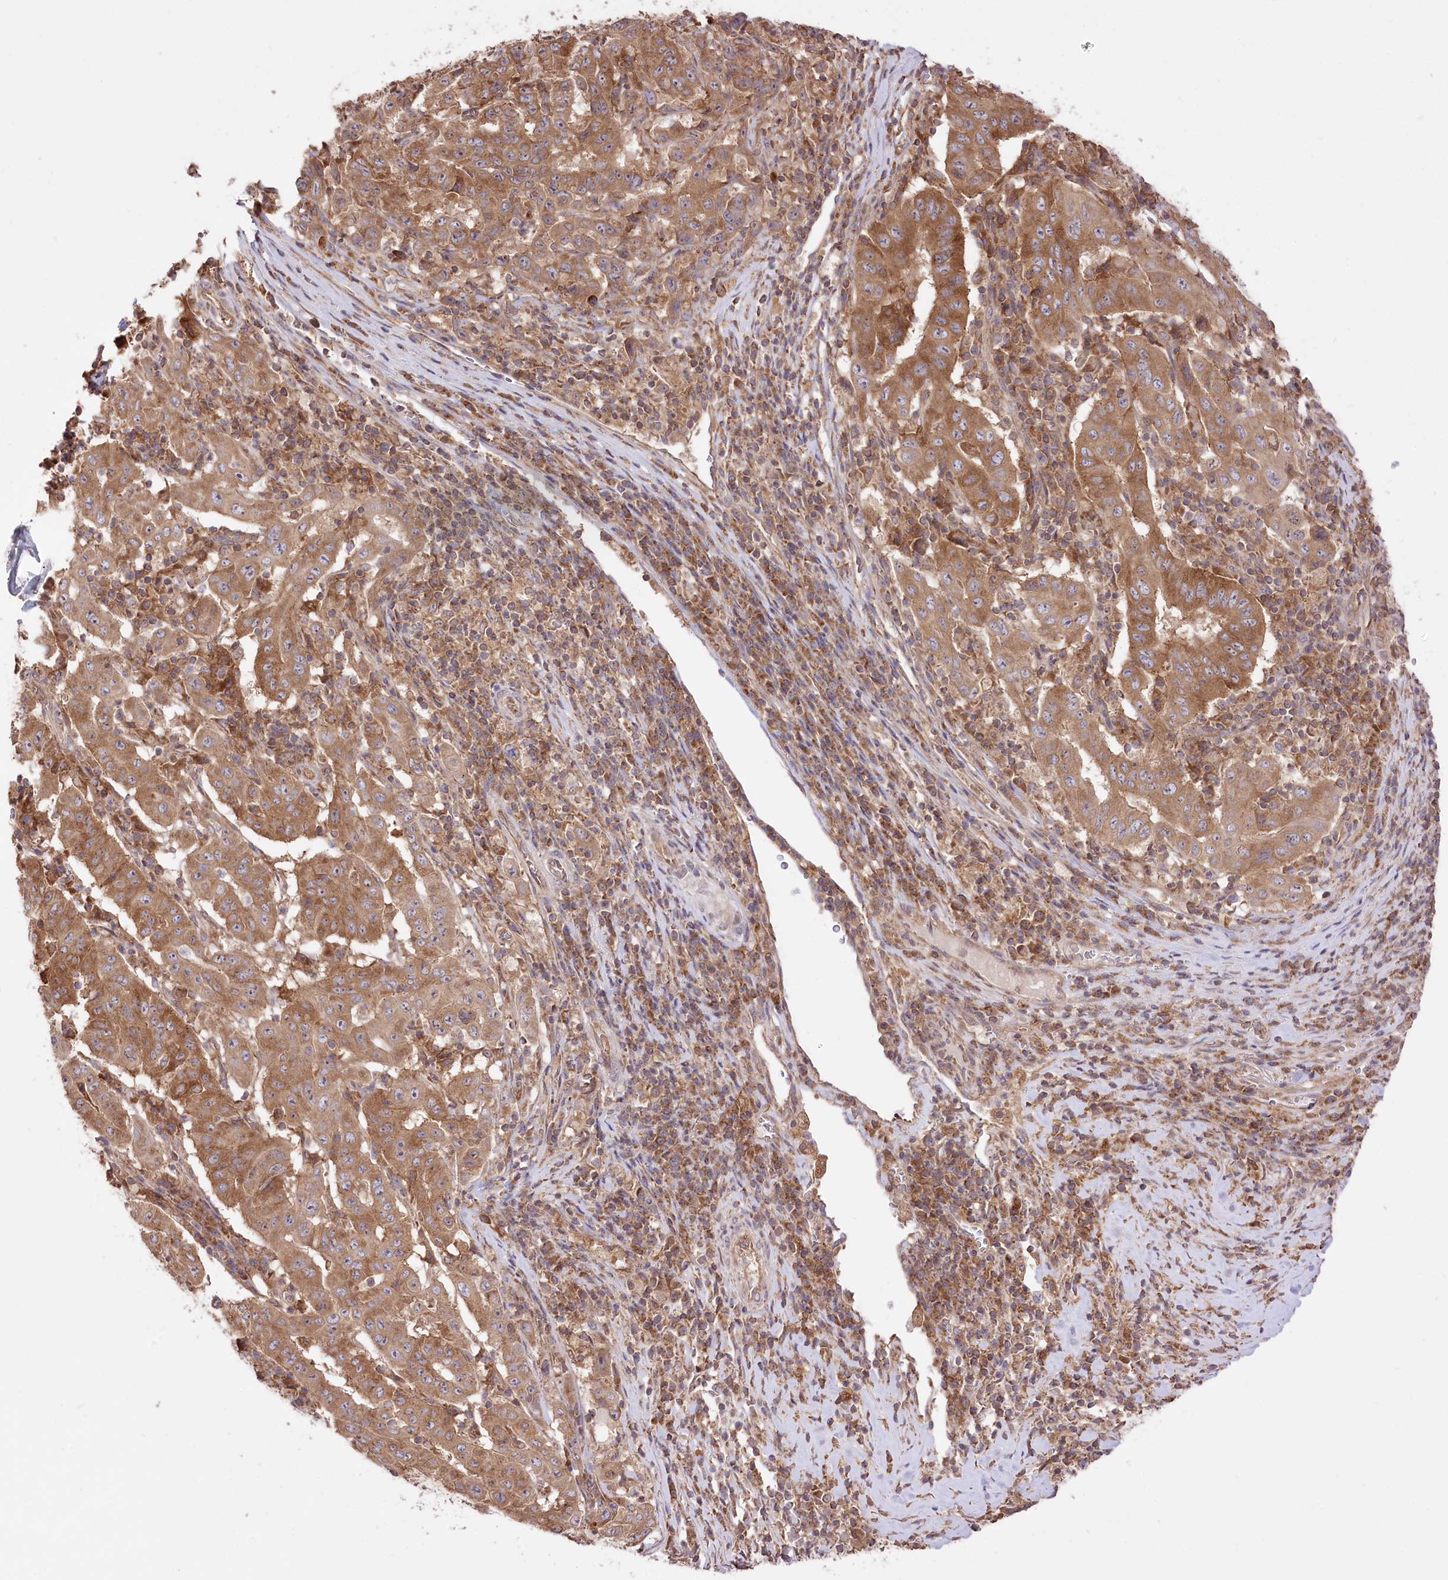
{"staining": {"intensity": "moderate", "quantity": ">75%", "location": "cytoplasmic/membranous"}, "tissue": "pancreatic cancer", "cell_type": "Tumor cells", "image_type": "cancer", "snomed": [{"axis": "morphology", "description": "Adenocarcinoma, NOS"}, {"axis": "topography", "description": "Pancreas"}], "caption": "Approximately >75% of tumor cells in human adenocarcinoma (pancreatic) demonstrate moderate cytoplasmic/membranous protein expression as visualized by brown immunohistochemical staining.", "gene": "XYLB", "patient": {"sex": "male", "age": 63}}